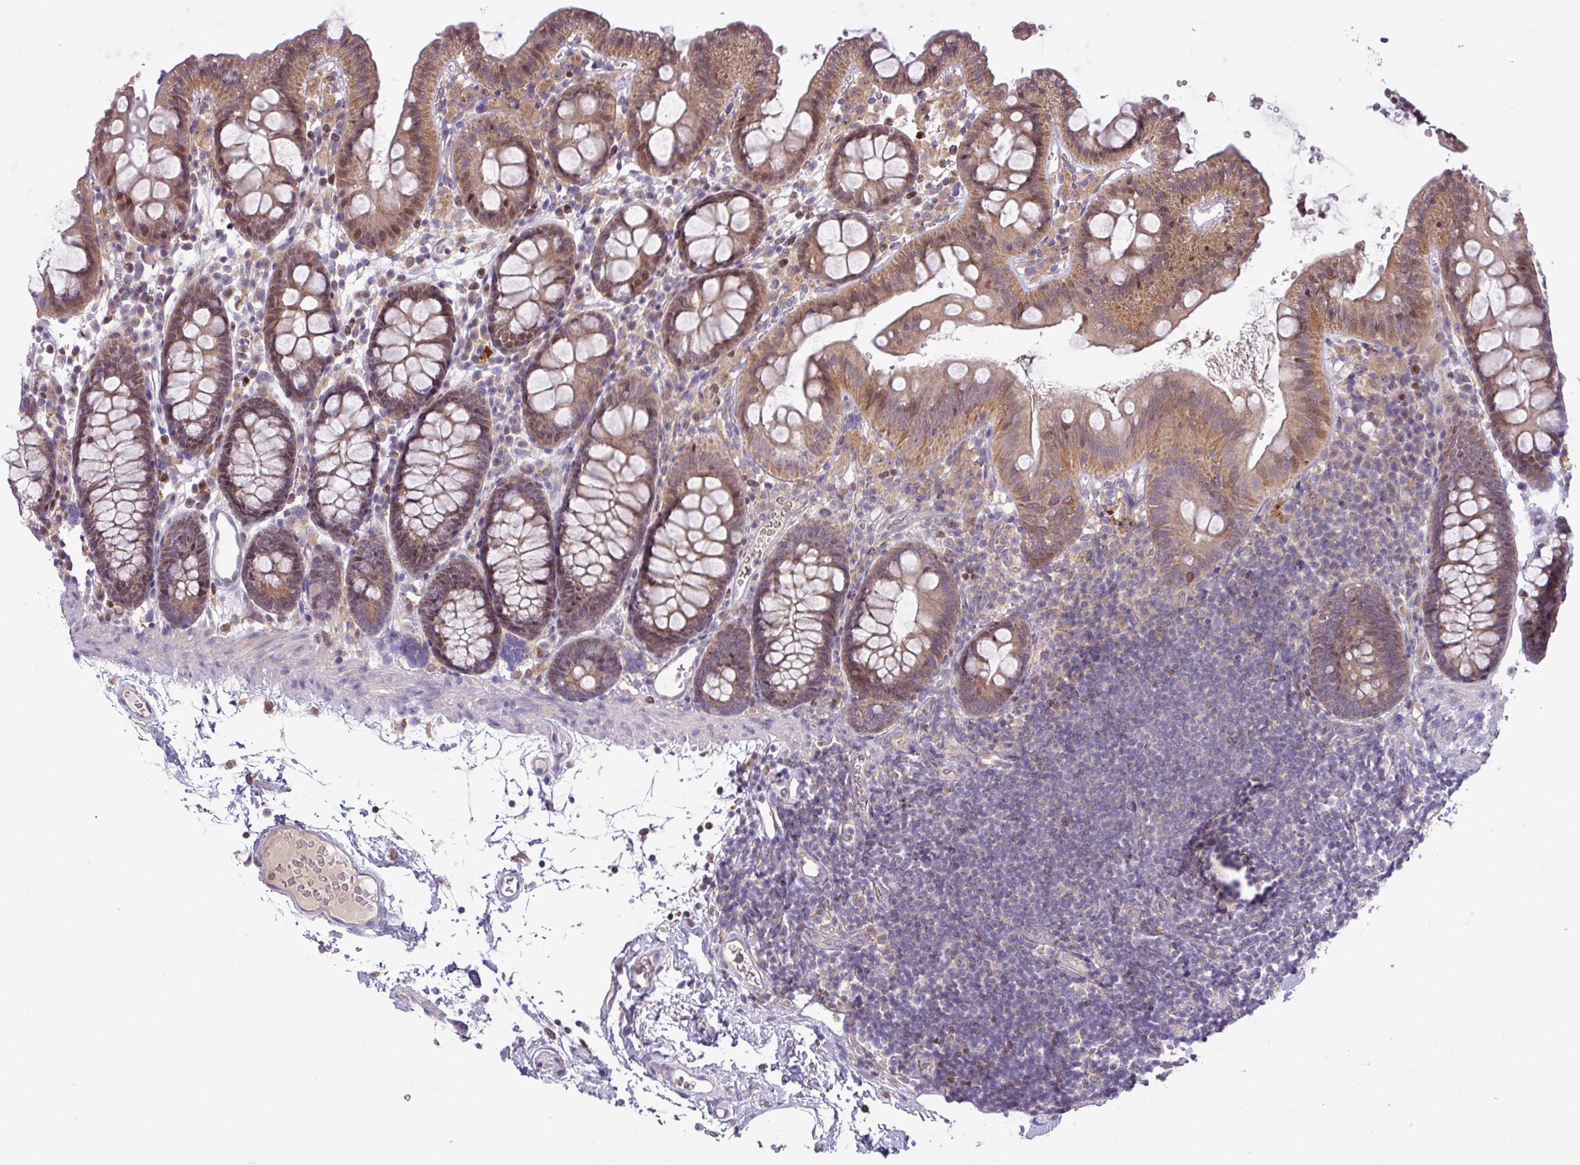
{"staining": {"intensity": "negative", "quantity": "none", "location": "none"}, "tissue": "colon", "cell_type": "Endothelial cells", "image_type": "normal", "snomed": [{"axis": "morphology", "description": "Normal tissue, NOS"}, {"axis": "topography", "description": "Colon"}], "caption": "Histopathology image shows no protein staining in endothelial cells of normal colon. (IHC, brightfield microscopy, high magnification).", "gene": "ZNF394", "patient": {"sex": "male", "age": 75}}